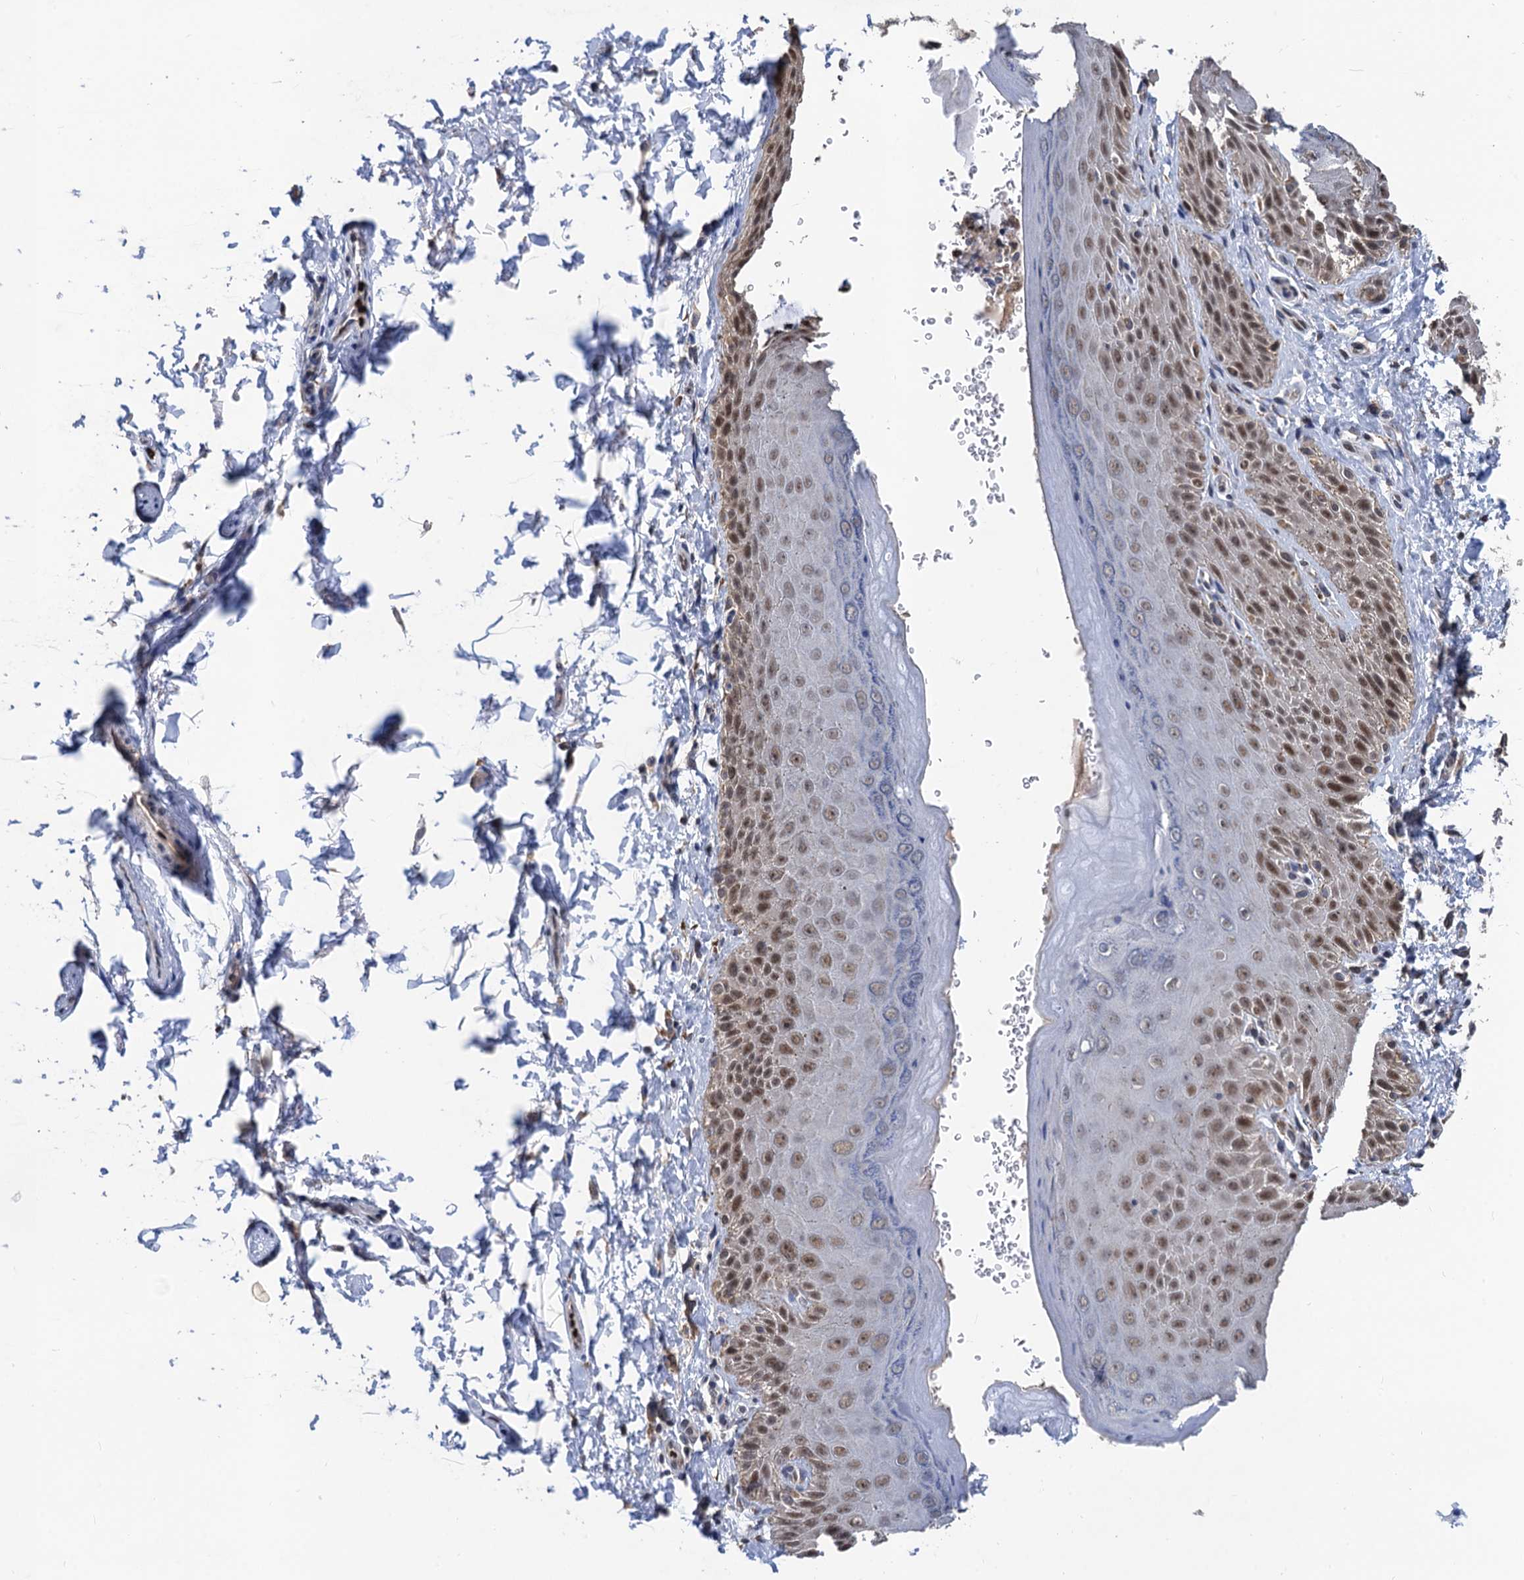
{"staining": {"intensity": "moderate", "quantity": ">75%", "location": "nuclear"}, "tissue": "skin", "cell_type": "Epidermal cells", "image_type": "normal", "snomed": [{"axis": "morphology", "description": "Normal tissue, NOS"}, {"axis": "topography", "description": "Anal"}], "caption": "Normal skin was stained to show a protein in brown. There is medium levels of moderate nuclear staining in about >75% of epidermal cells.", "gene": "TSEN34", "patient": {"sex": "male", "age": 44}}